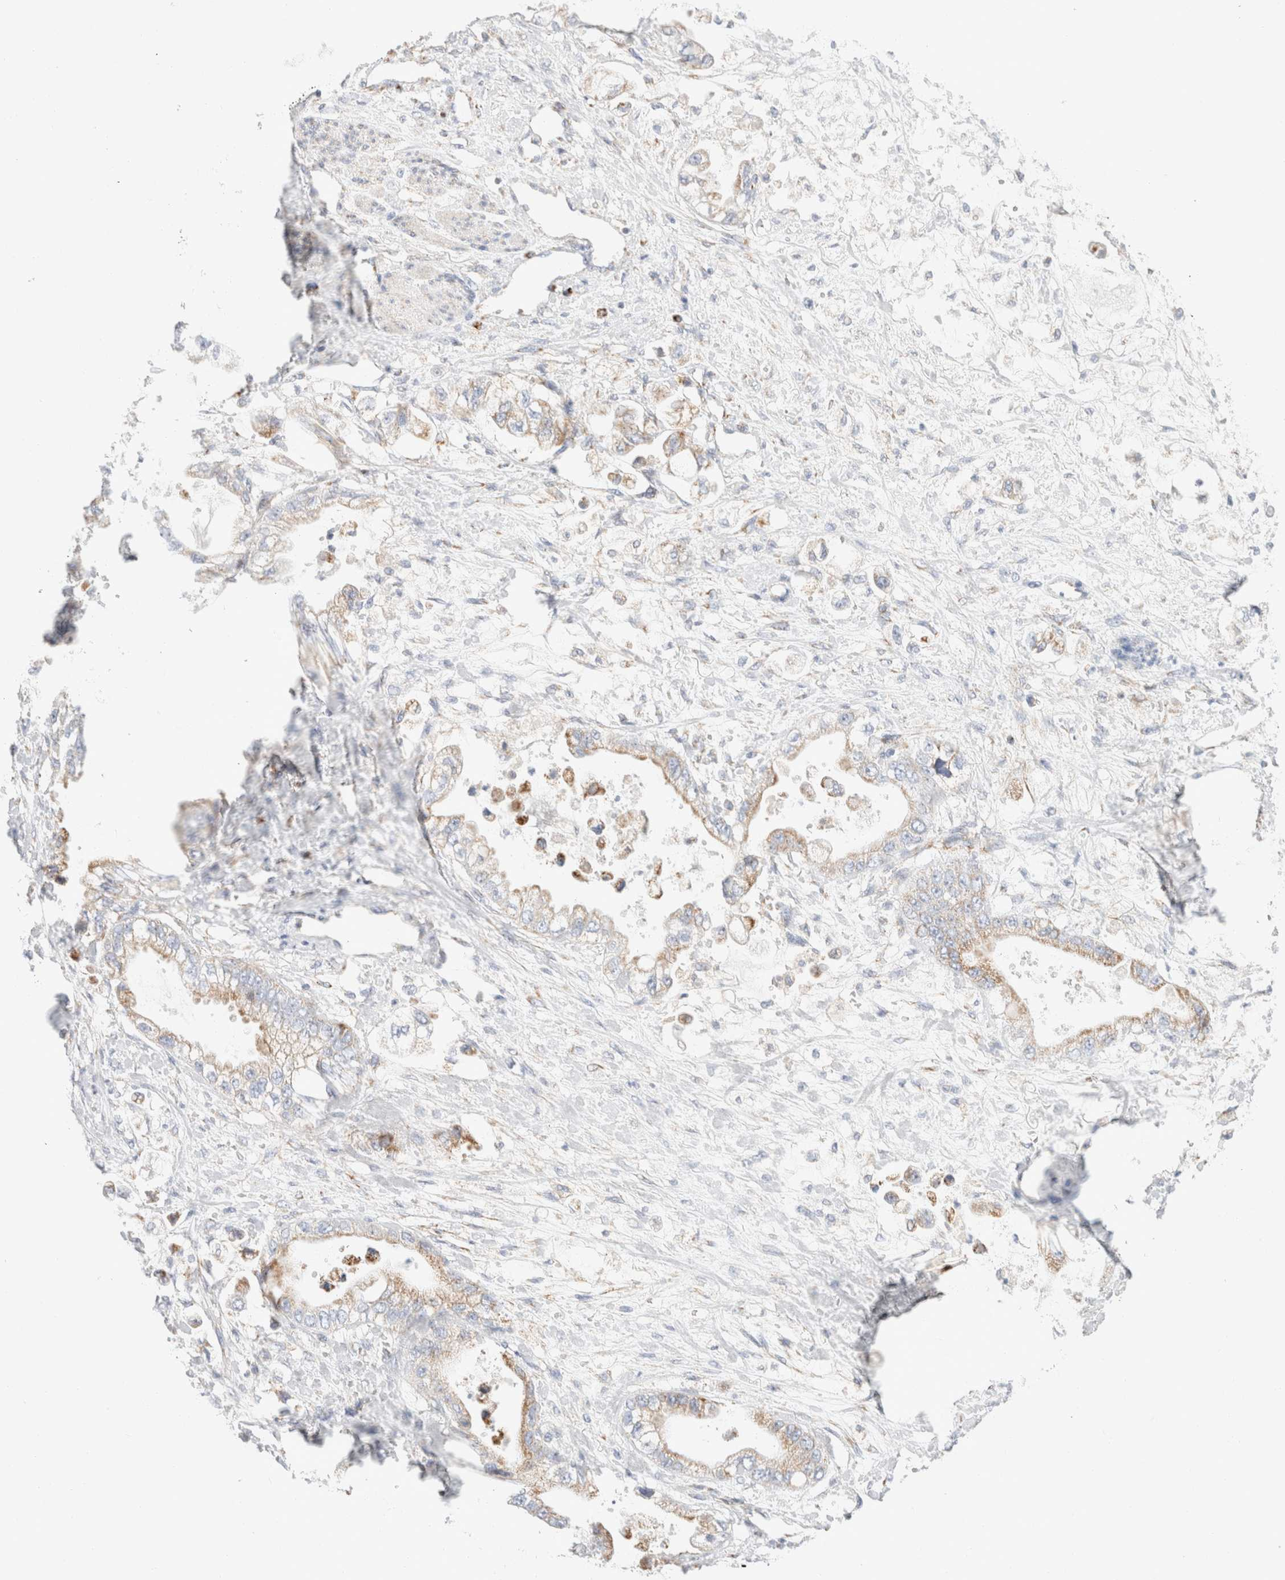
{"staining": {"intensity": "weak", "quantity": "25%-75%", "location": "cytoplasmic/membranous"}, "tissue": "stomach cancer", "cell_type": "Tumor cells", "image_type": "cancer", "snomed": [{"axis": "morphology", "description": "Adenocarcinoma, NOS"}, {"axis": "topography", "description": "Stomach"}], "caption": "Tumor cells display weak cytoplasmic/membranous staining in approximately 25%-75% of cells in adenocarcinoma (stomach).", "gene": "ATP6V1C1", "patient": {"sex": "male", "age": 62}}